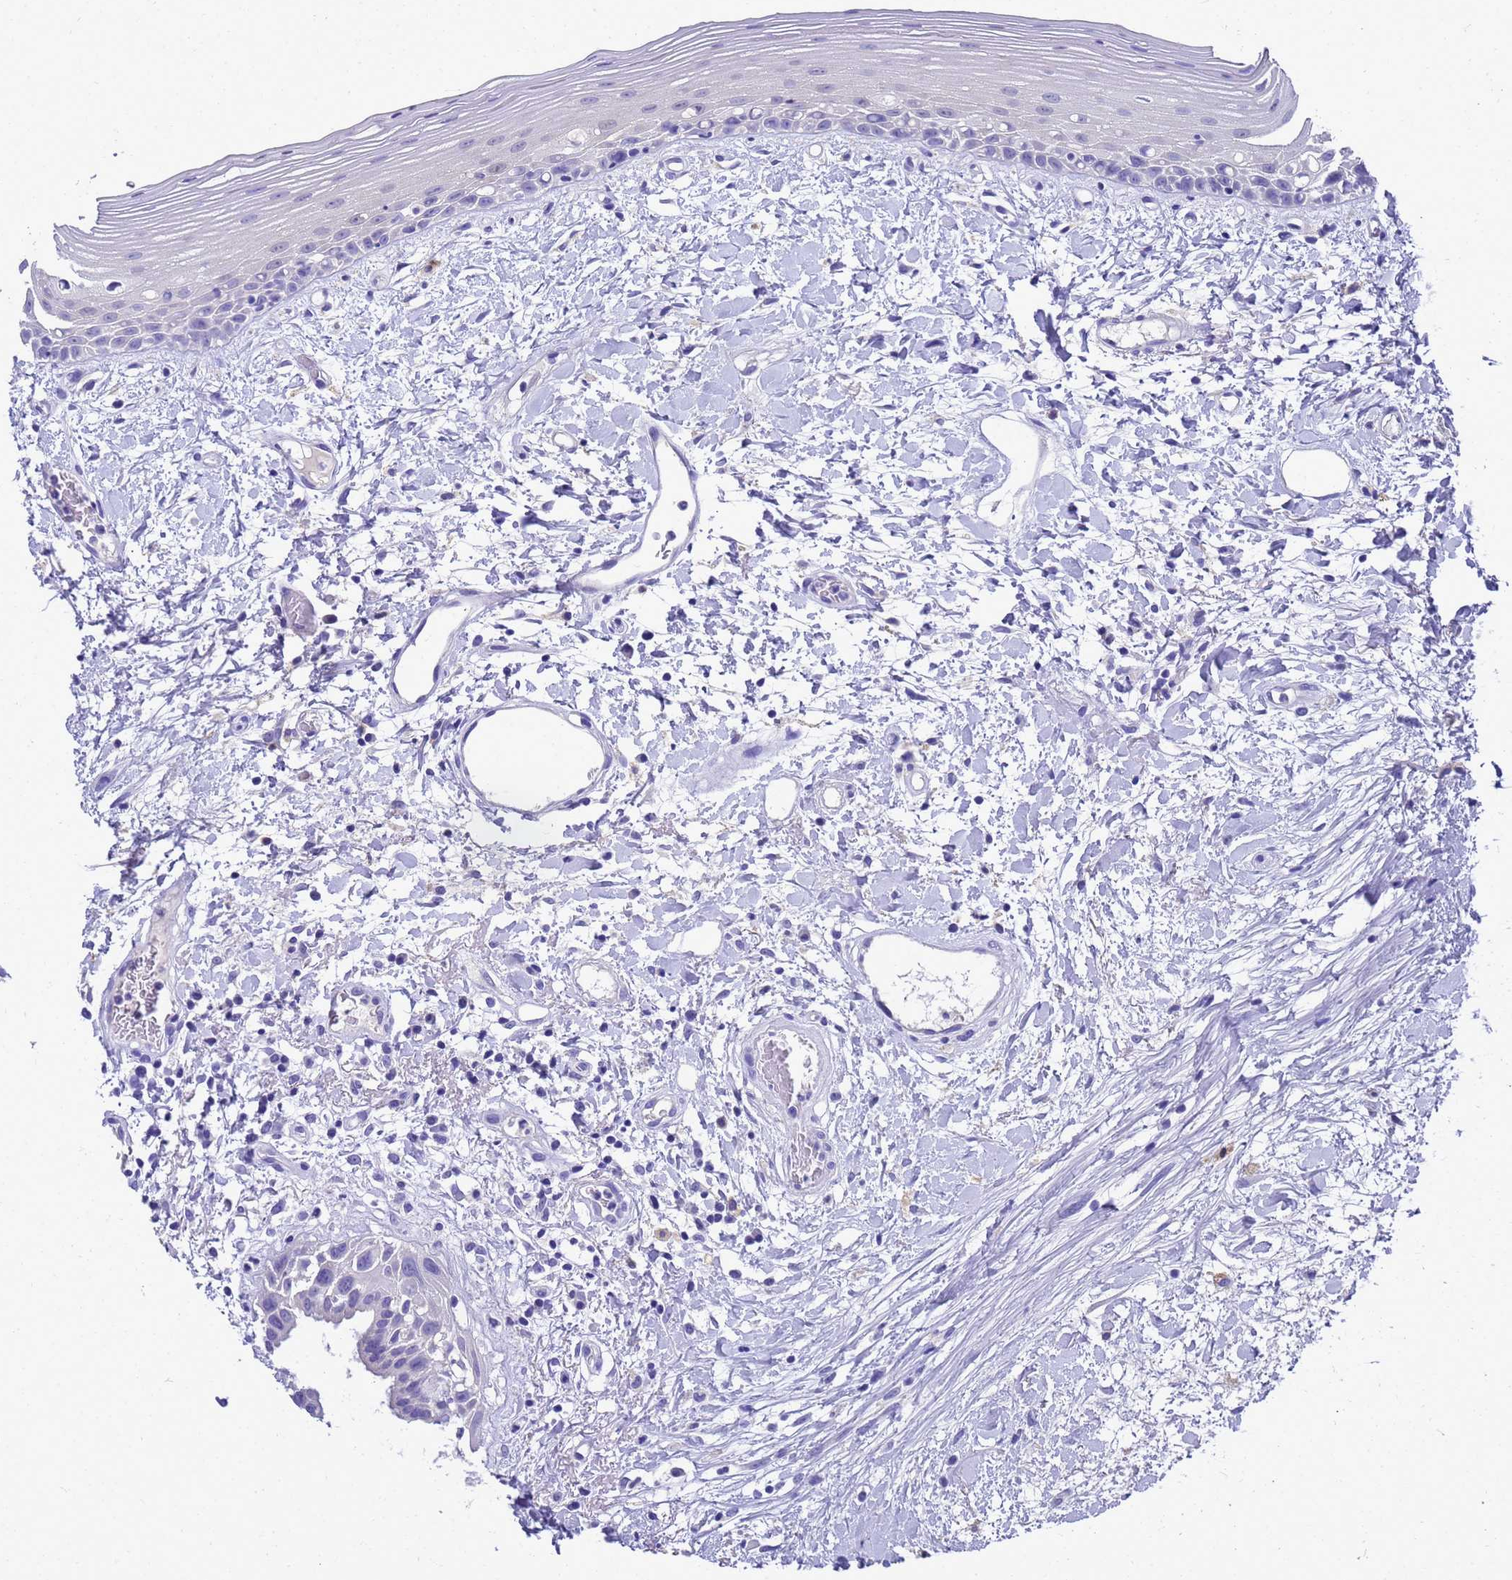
{"staining": {"intensity": "negative", "quantity": "none", "location": "none"}, "tissue": "oral mucosa", "cell_type": "Squamous epithelial cells", "image_type": "normal", "snomed": [{"axis": "morphology", "description": "Normal tissue, NOS"}, {"axis": "topography", "description": "Oral tissue"}], "caption": "Oral mucosa was stained to show a protein in brown. There is no significant positivity in squamous epithelial cells. The staining is performed using DAB brown chromogen with nuclei counter-stained in using hematoxylin.", "gene": "MS4A13", "patient": {"sex": "female", "age": 76}}